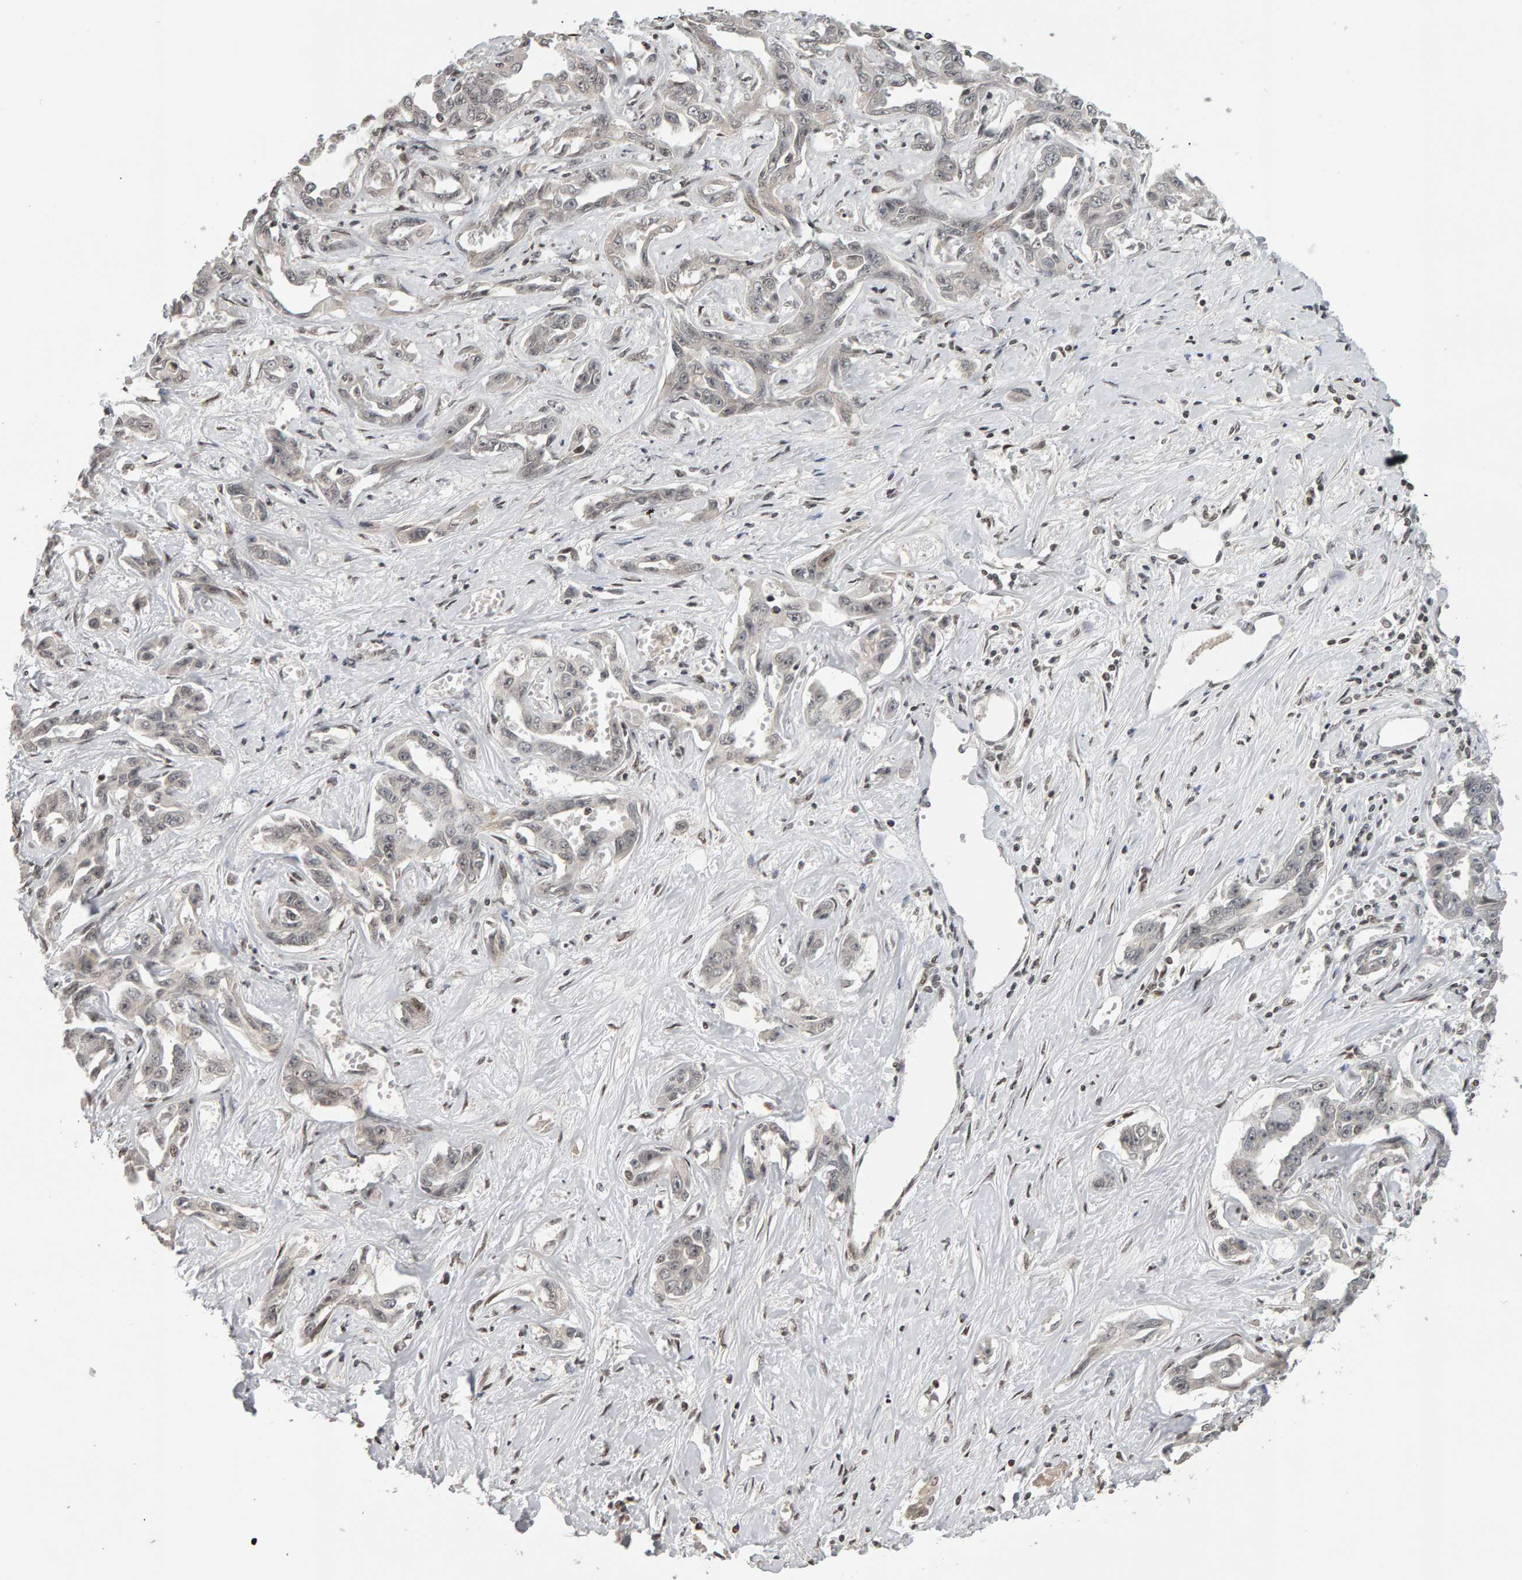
{"staining": {"intensity": "negative", "quantity": "none", "location": "none"}, "tissue": "liver cancer", "cell_type": "Tumor cells", "image_type": "cancer", "snomed": [{"axis": "morphology", "description": "Cholangiocarcinoma"}, {"axis": "topography", "description": "Liver"}], "caption": "Liver cancer (cholangiocarcinoma) stained for a protein using immunohistochemistry (IHC) reveals no expression tumor cells.", "gene": "TRAM1", "patient": {"sex": "male", "age": 59}}